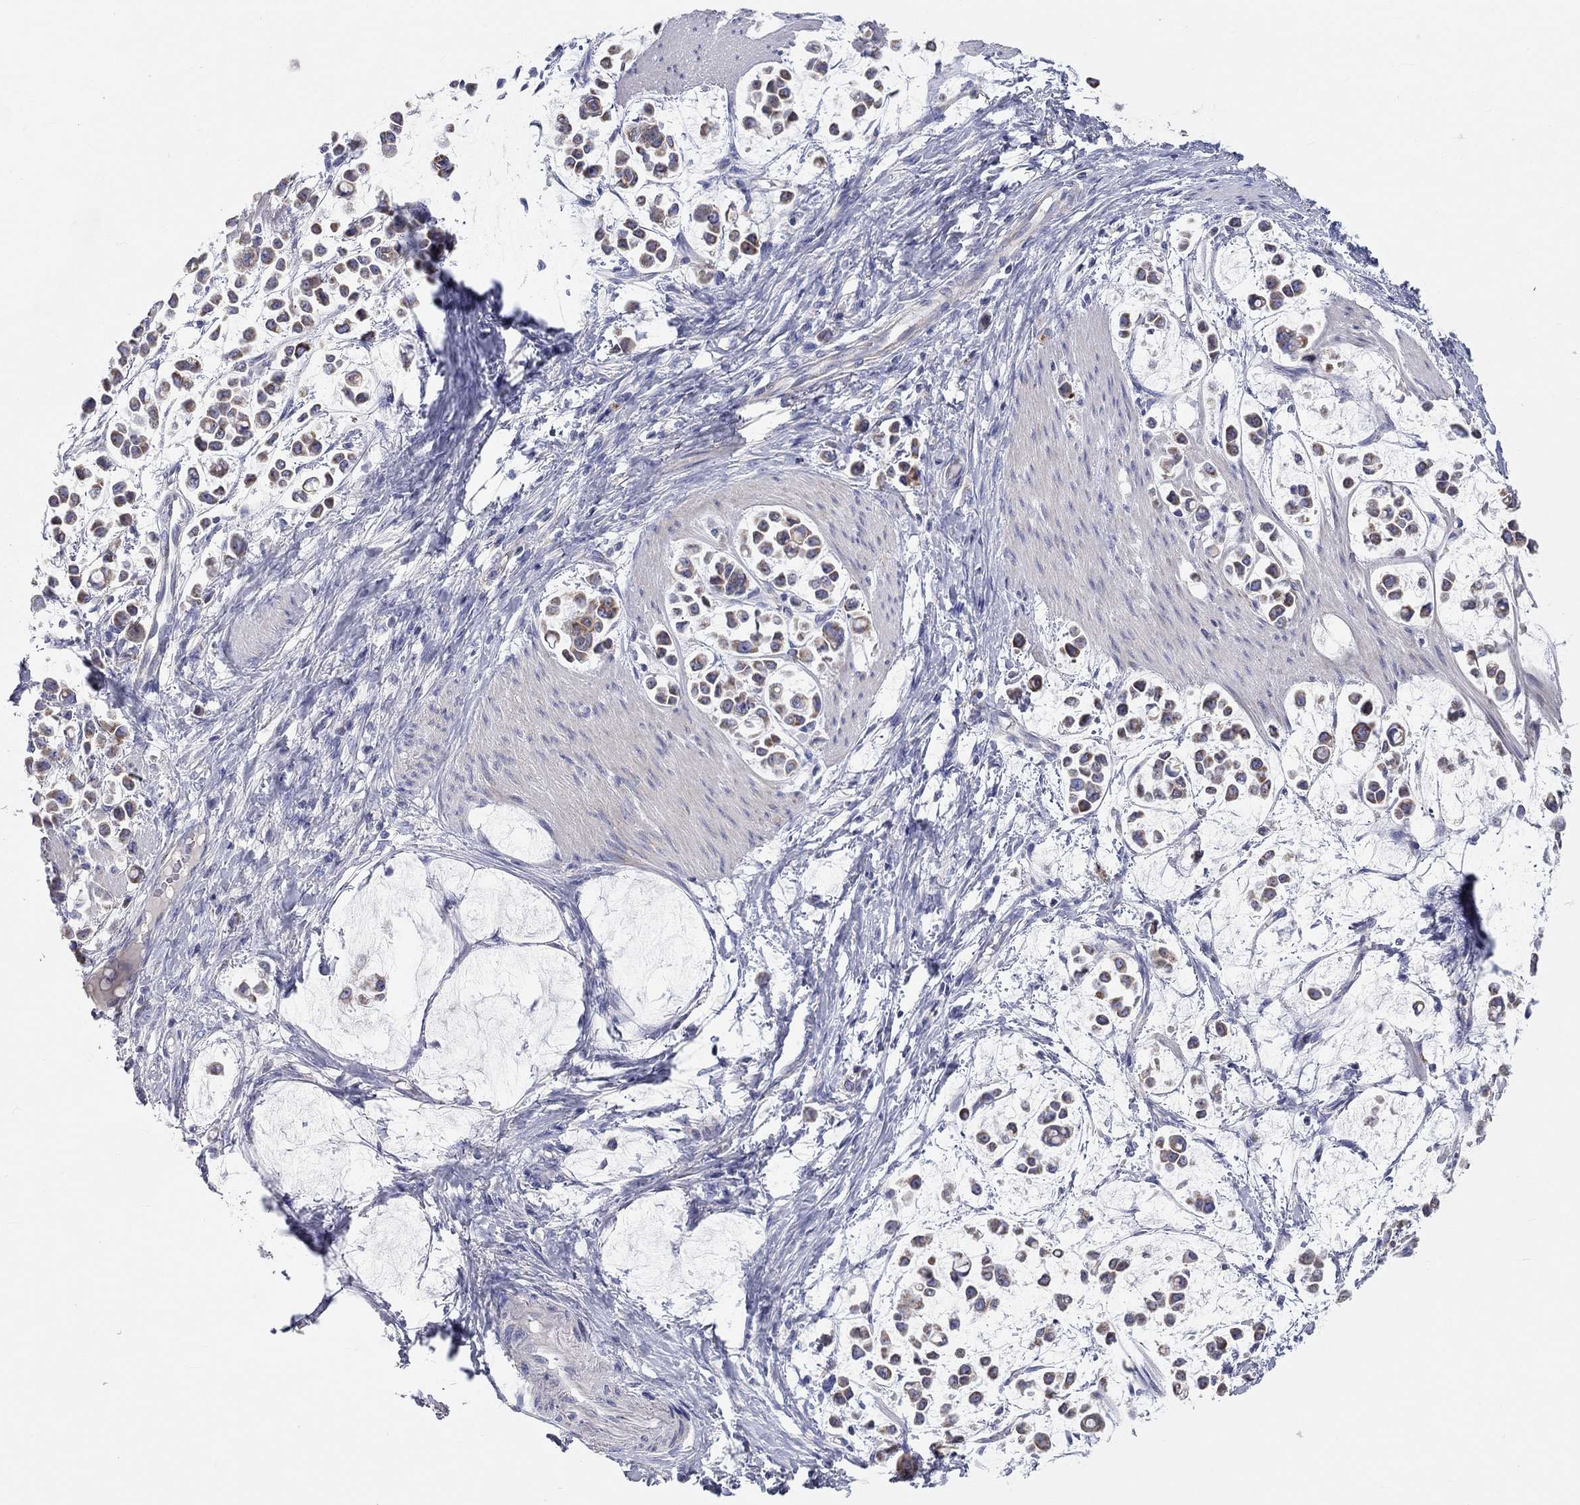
{"staining": {"intensity": "moderate", "quantity": "25%-75%", "location": "cytoplasmic/membranous"}, "tissue": "stomach cancer", "cell_type": "Tumor cells", "image_type": "cancer", "snomed": [{"axis": "morphology", "description": "Adenocarcinoma, NOS"}, {"axis": "topography", "description": "Stomach"}], "caption": "An immunohistochemistry (IHC) photomicrograph of neoplastic tissue is shown. Protein staining in brown labels moderate cytoplasmic/membranous positivity in stomach cancer (adenocarcinoma) within tumor cells.", "gene": "RCAN1", "patient": {"sex": "male", "age": 82}}